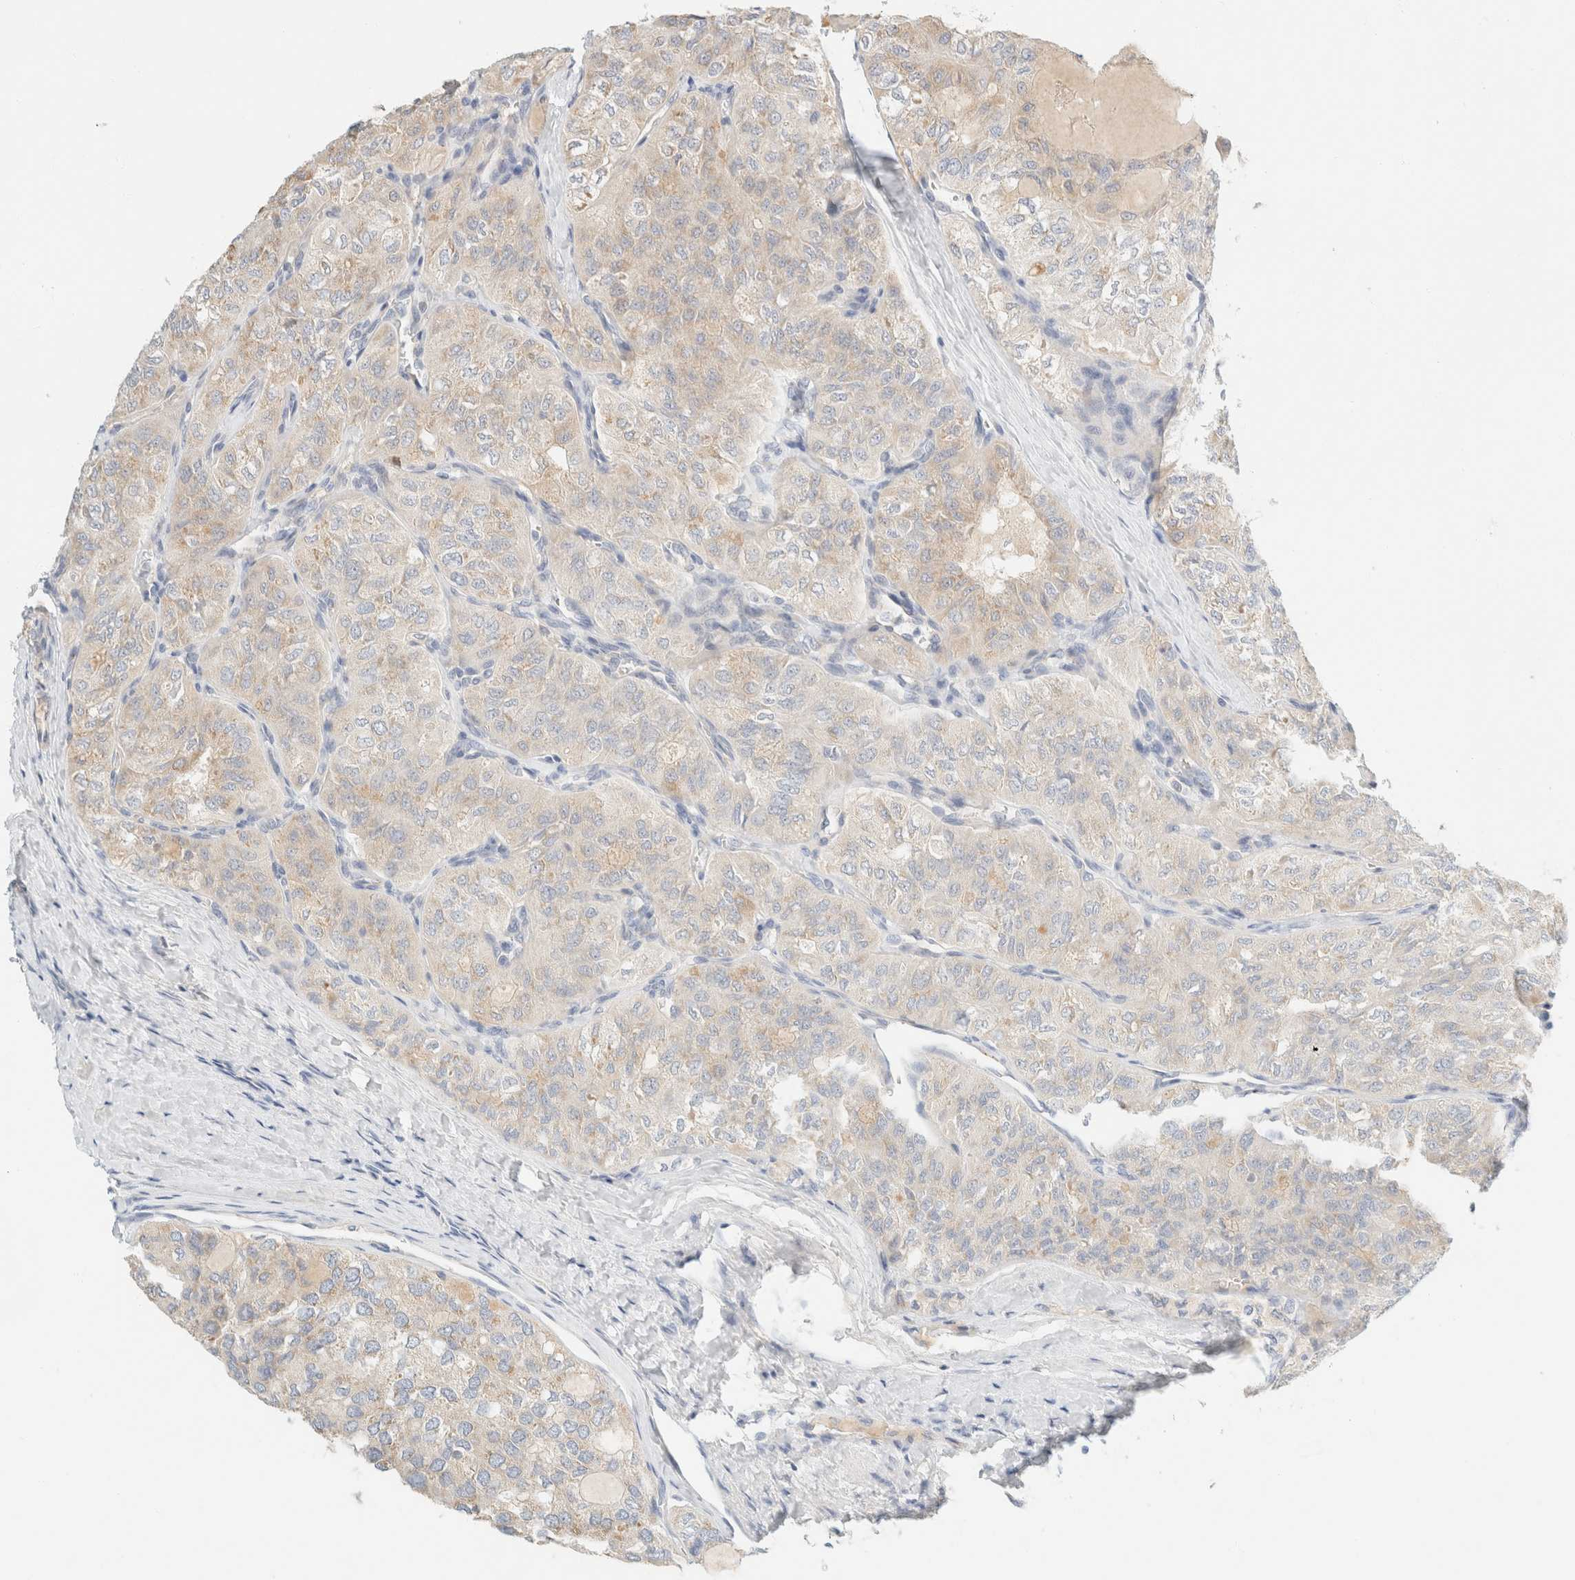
{"staining": {"intensity": "negative", "quantity": "none", "location": "none"}, "tissue": "thyroid cancer", "cell_type": "Tumor cells", "image_type": "cancer", "snomed": [{"axis": "morphology", "description": "Follicular adenoma carcinoma, NOS"}, {"axis": "topography", "description": "Thyroid gland"}], "caption": "Human thyroid cancer (follicular adenoma carcinoma) stained for a protein using immunohistochemistry shows no positivity in tumor cells.", "gene": "SH3GLB2", "patient": {"sex": "male", "age": 75}}